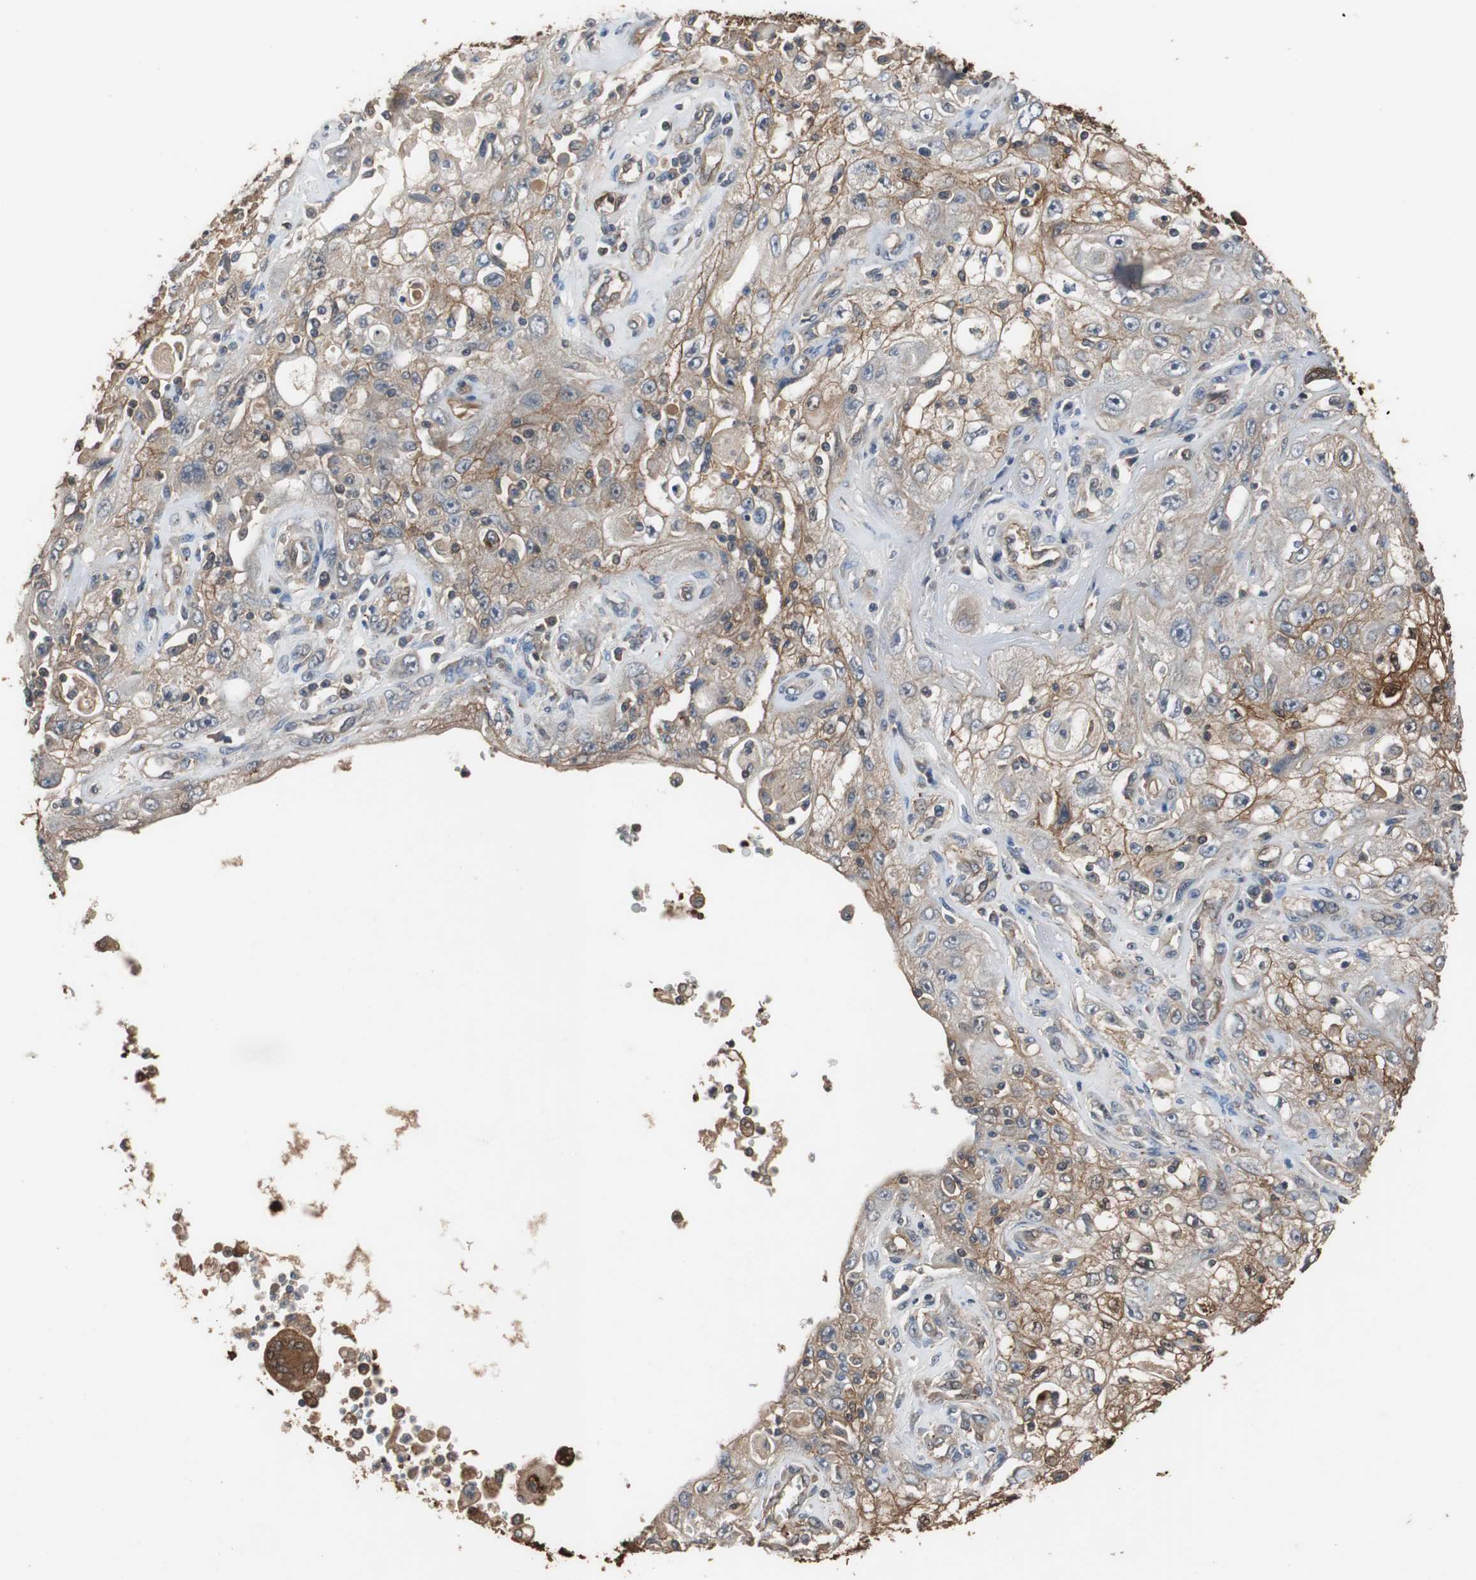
{"staining": {"intensity": "moderate", "quantity": "25%-75%", "location": "cytoplasmic/membranous"}, "tissue": "skin cancer", "cell_type": "Tumor cells", "image_type": "cancer", "snomed": [{"axis": "morphology", "description": "Squamous cell carcinoma, NOS"}, {"axis": "topography", "description": "Skin"}], "caption": "Immunohistochemistry (IHC) of squamous cell carcinoma (skin) exhibits medium levels of moderate cytoplasmic/membranous expression in approximately 25%-75% of tumor cells.", "gene": "NDRG1", "patient": {"sex": "male", "age": 75}}